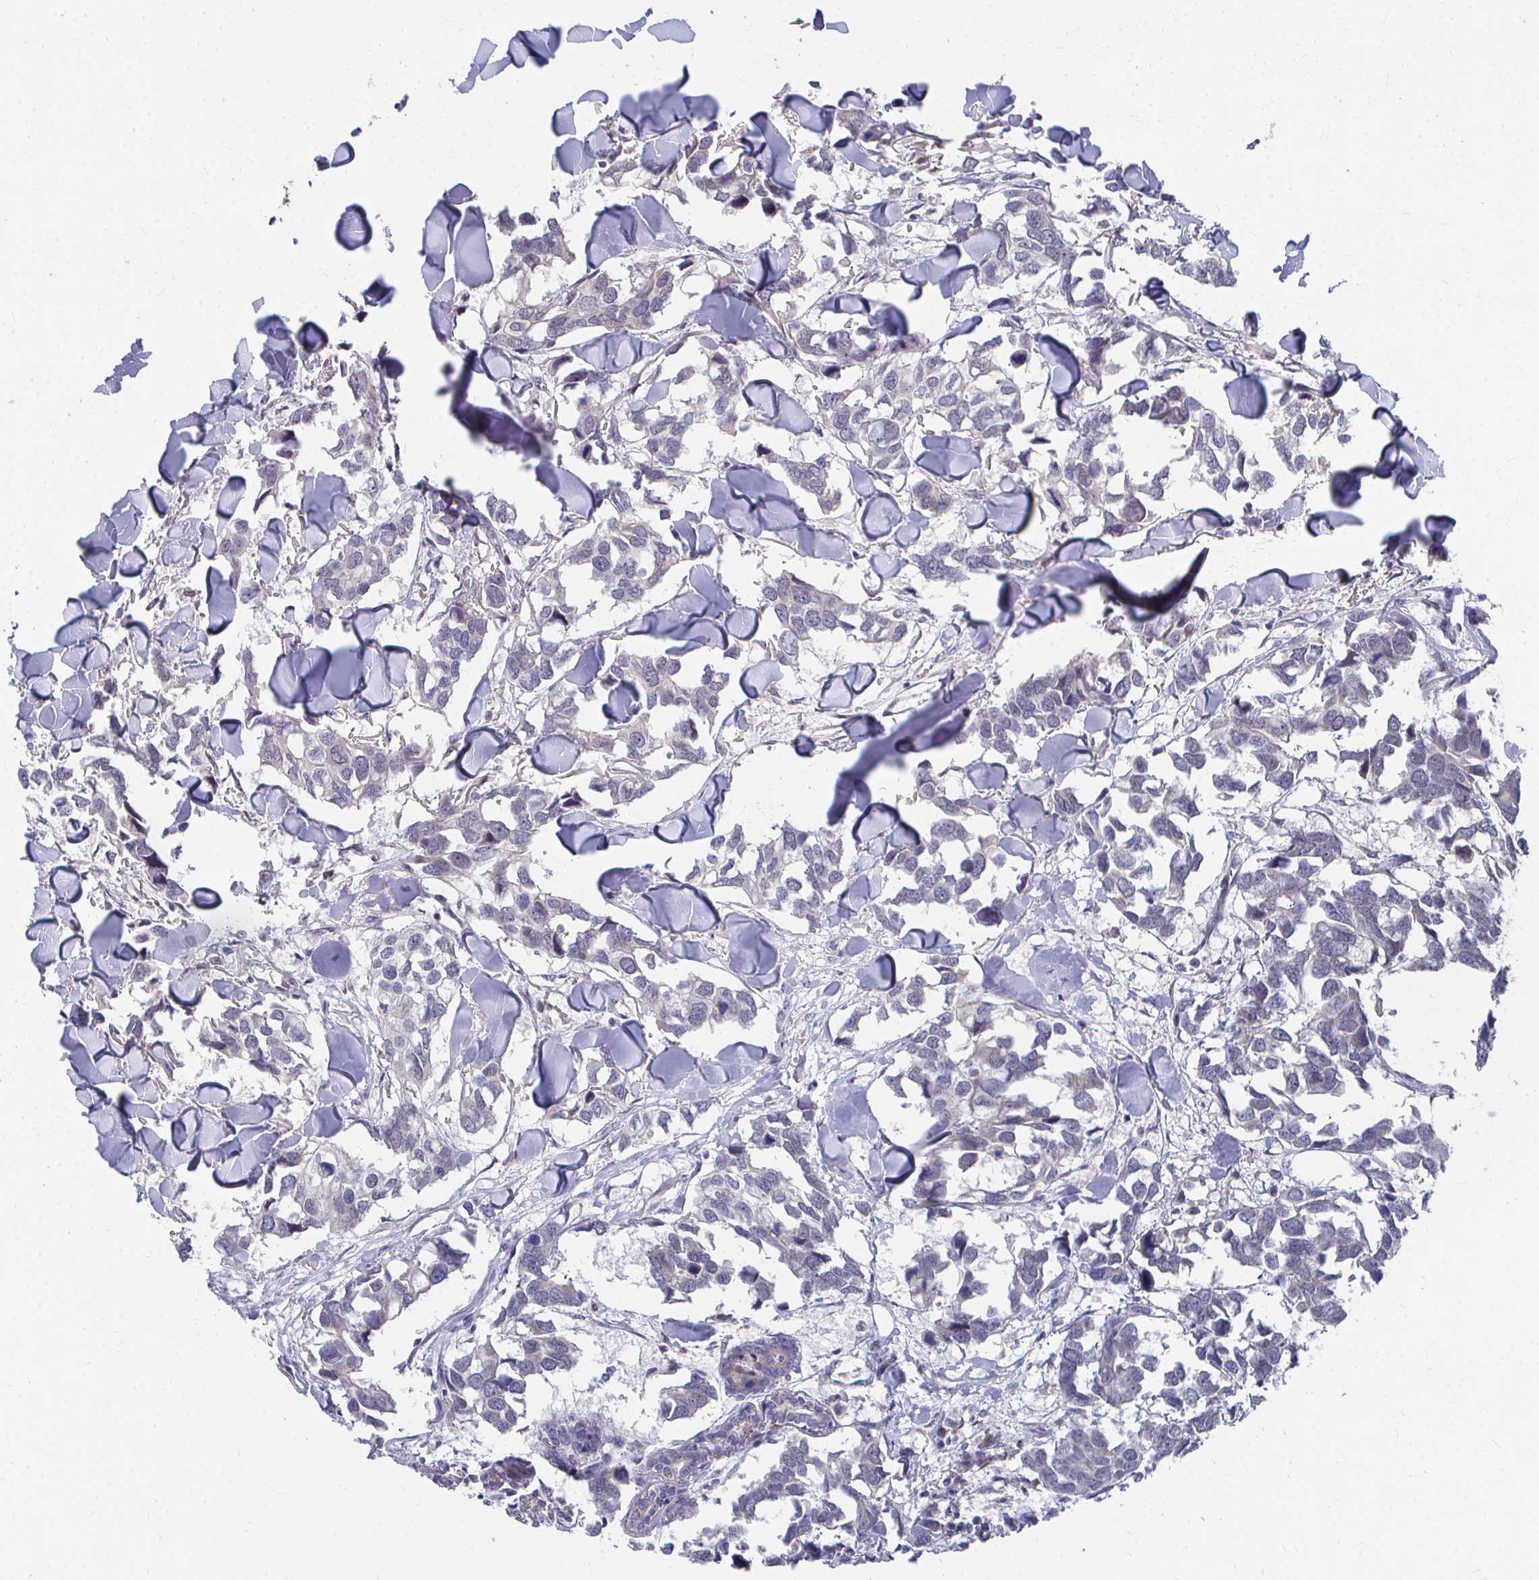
{"staining": {"intensity": "negative", "quantity": "none", "location": "none"}, "tissue": "breast cancer", "cell_type": "Tumor cells", "image_type": "cancer", "snomed": [{"axis": "morphology", "description": "Duct carcinoma"}, {"axis": "topography", "description": "Breast"}], "caption": "DAB immunohistochemical staining of human breast cancer displays no significant positivity in tumor cells. (DAB immunohistochemistry (IHC) visualized using brightfield microscopy, high magnification).", "gene": "PEX3", "patient": {"sex": "female", "age": 83}}